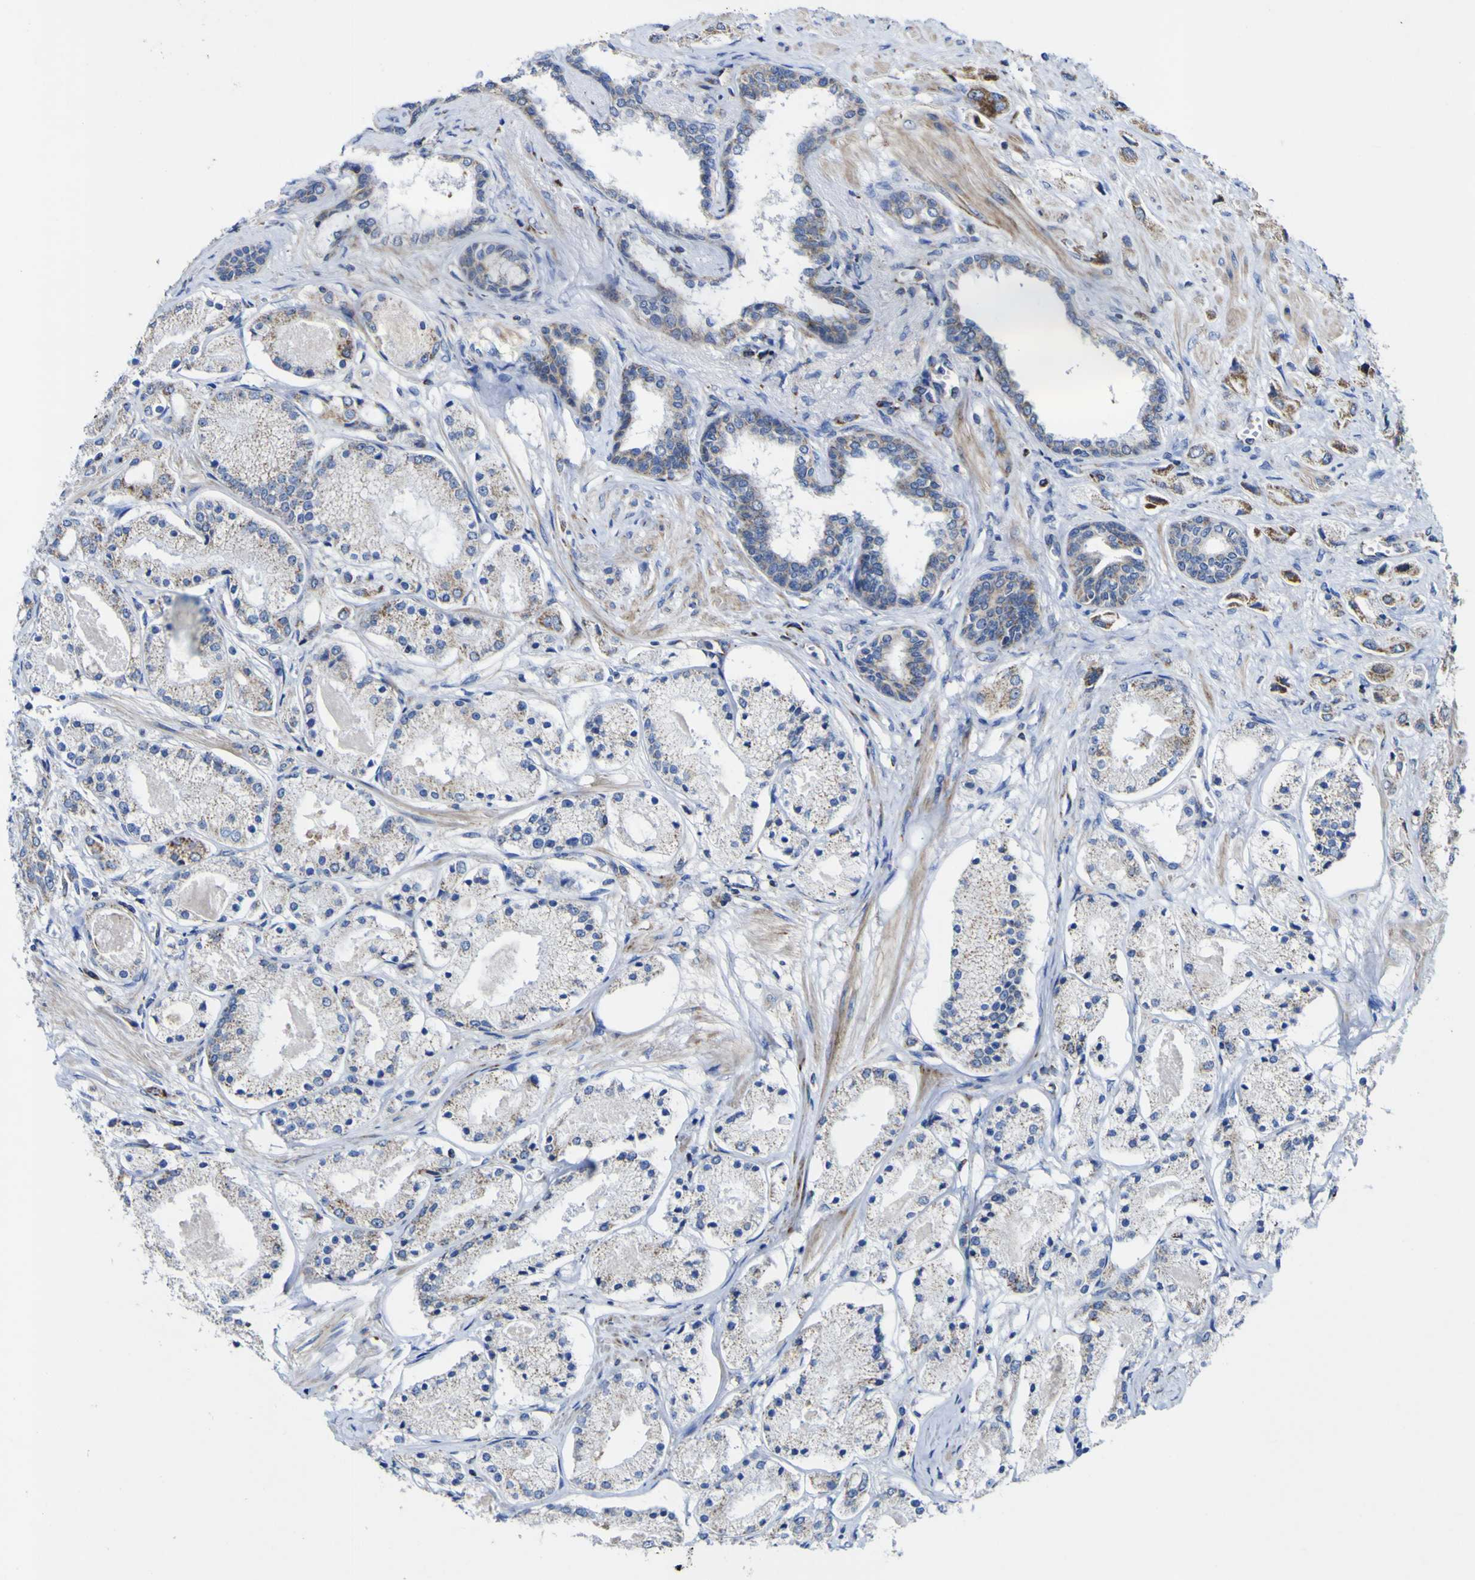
{"staining": {"intensity": "moderate", "quantity": "25%-75%", "location": "cytoplasmic/membranous"}, "tissue": "prostate cancer", "cell_type": "Tumor cells", "image_type": "cancer", "snomed": [{"axis": "morphology", "description": "Adenocarcinoma, High grade"}, {"axis": "topography", "description": "Prostate"}], "caption": "Tumor cells reveal moderate cytoplasmic/membranous expression in approximately 25%-75% of cells in prostate cancer (adenocarcinoma (high-grade)). The protein is shown in brown color, while the nuclei are stained blue.", "gene": "CCDC90B", "patient": {"sex": "male", "age": 66}}